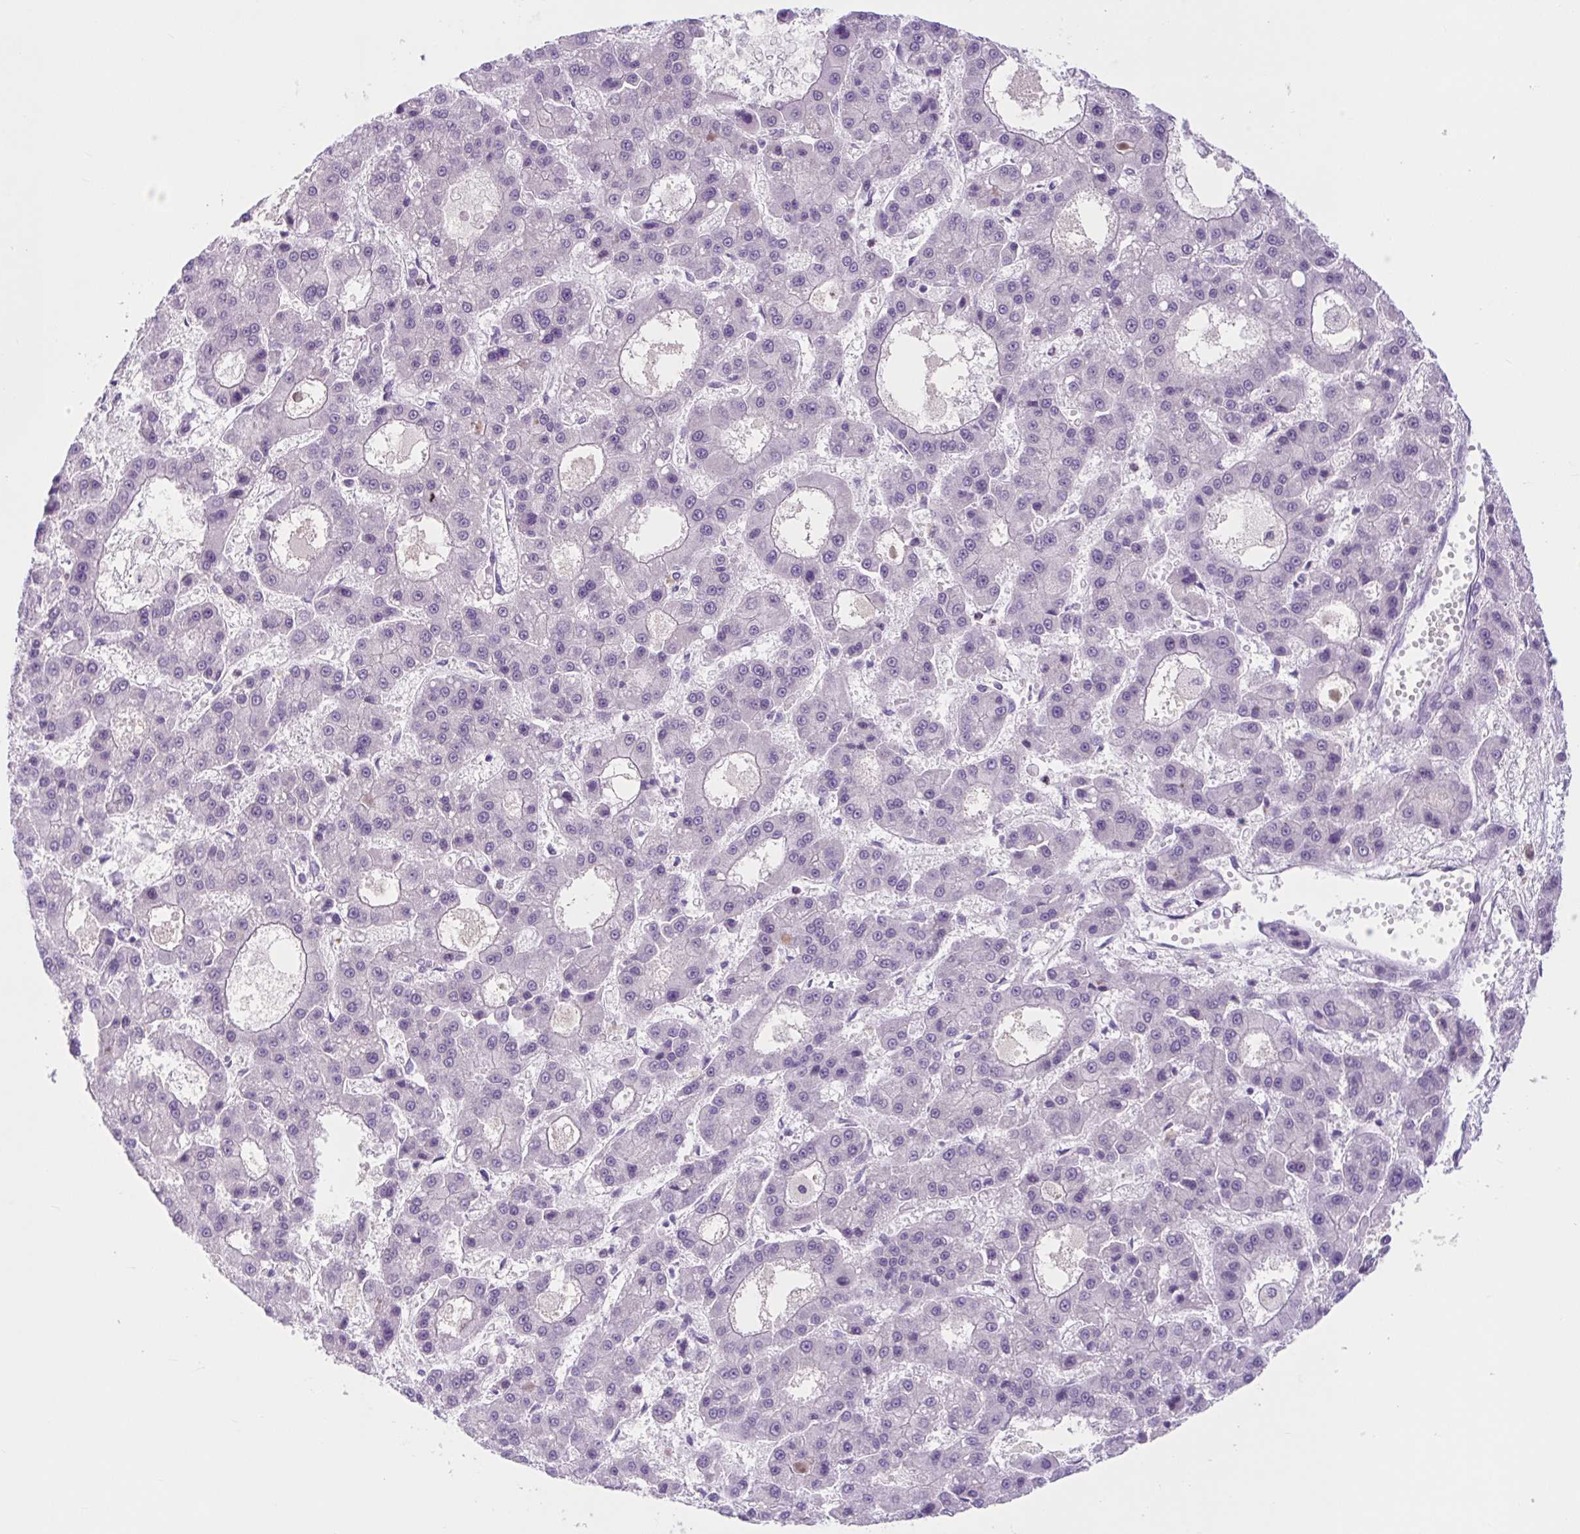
{"staining": {"intensity": "negative", "quantity": "none", "location": "none"}, "tissue": "liver cancer", "cell_type": "Tumor cells", "image_type": "cancer", "snomed": [{"axis": "morphology", "description": "Carcinoma, Hepatocellular, NOS"}, {"axis": "topography", "description": "Liver"}], "caption": "Immunohistochemistry photomicrograph of liver cancer (hepatocellular carcinoma) stained for a protein (brown), which exhibits no expression in tumor cells.", "gene": "WNT9B", "patient": {"sex": "male", "age": 70}}